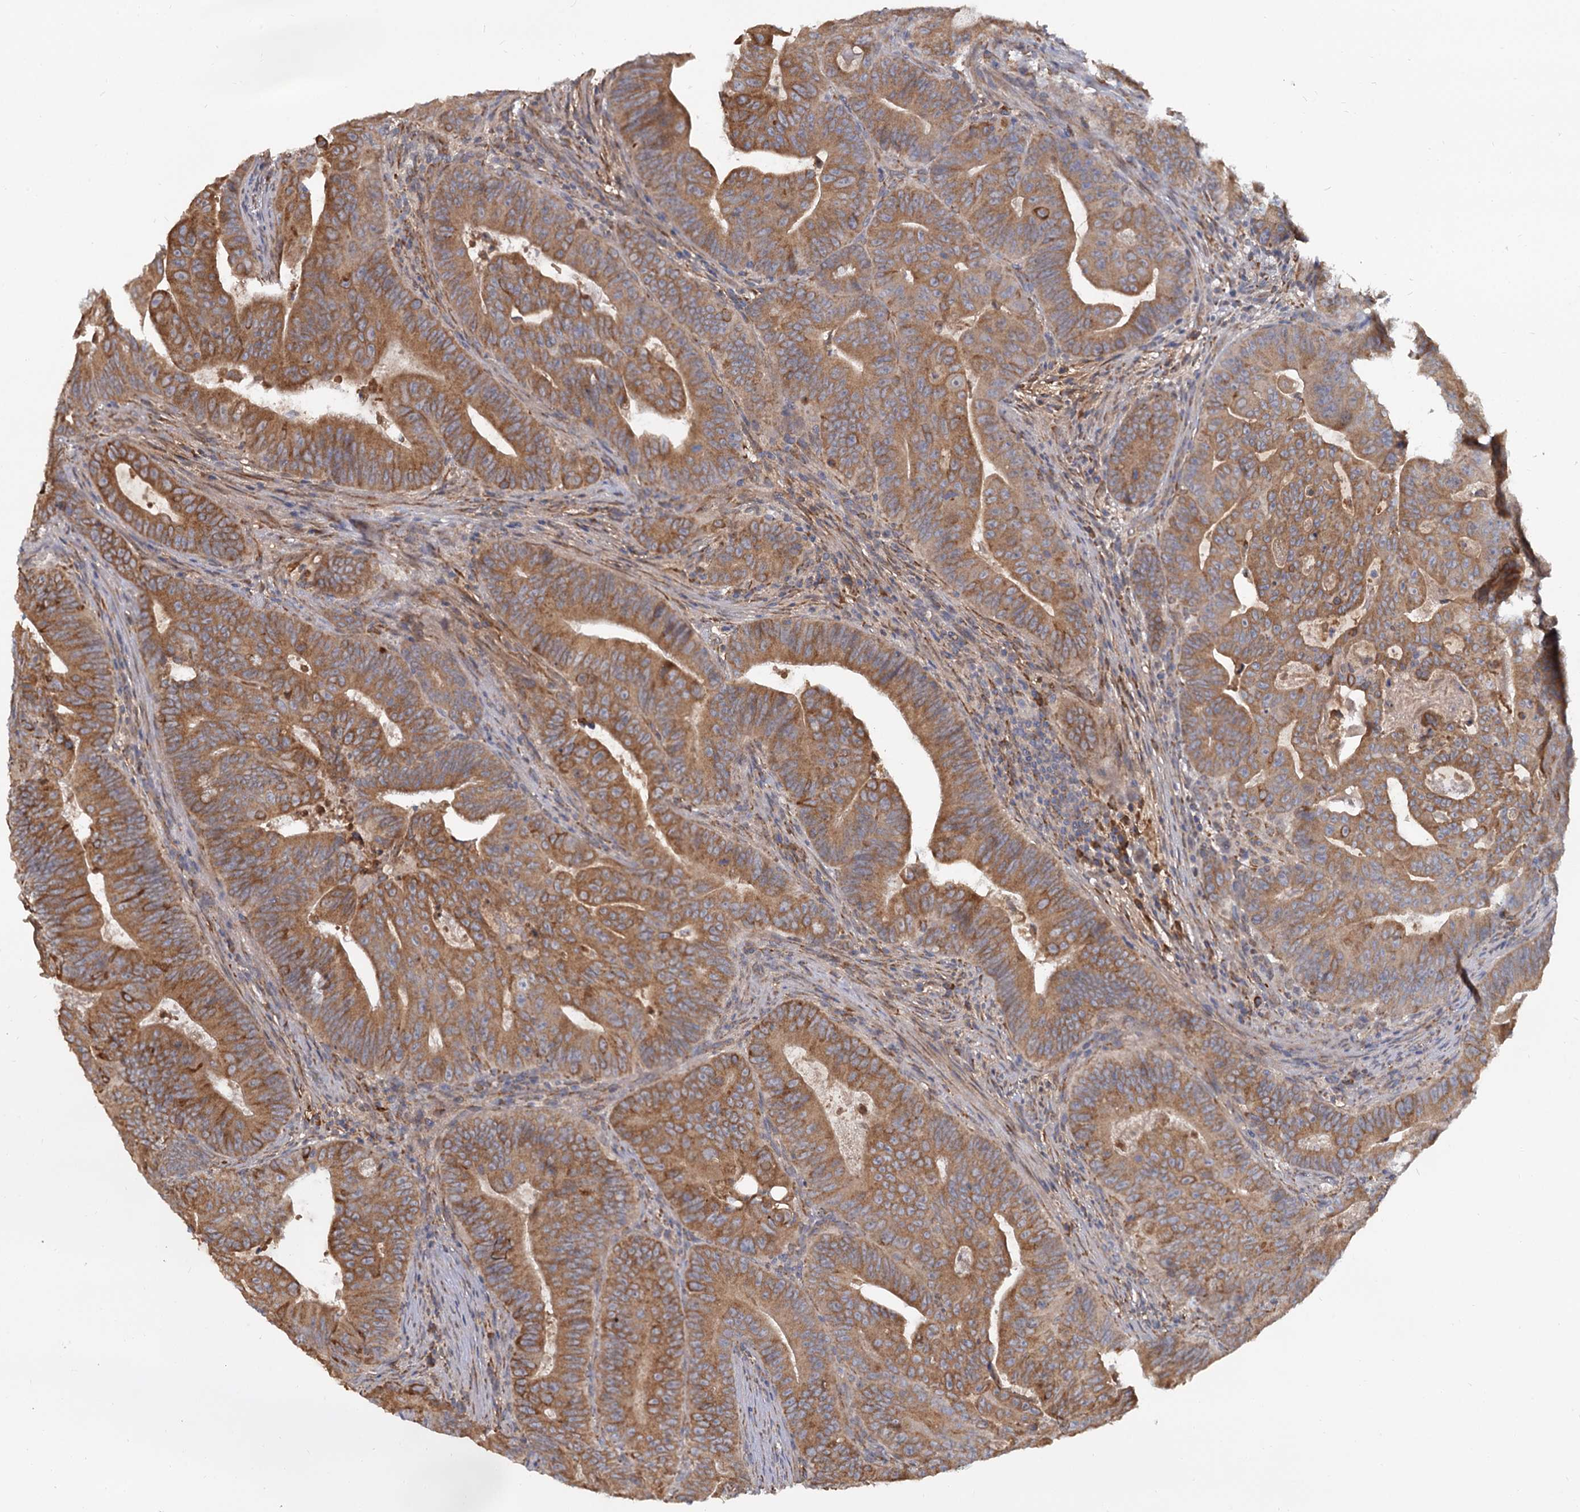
{"staining": {"intensity": "moderate", "quantity": ">75%", "location": "cytoplasmic/membranous"}, "tissue": "colorectal cancer", "cell_type": "Tumor cells", "image_type": "cancer", "snomed": [{"axis": "morphology", "description": "Adenocarcinoma, NOS"}, {"axis": "topography", "description": "Rectum"}], "caption": "The image demonstrates immunohistochemical staining of adenocarcinoma (colorectal). There is moderate cytoplasmic/membranous staining is present in approximately >75% of tumor cells.", "gene": "LRRC51", "patient": {"sex": "female", "age": 75}}